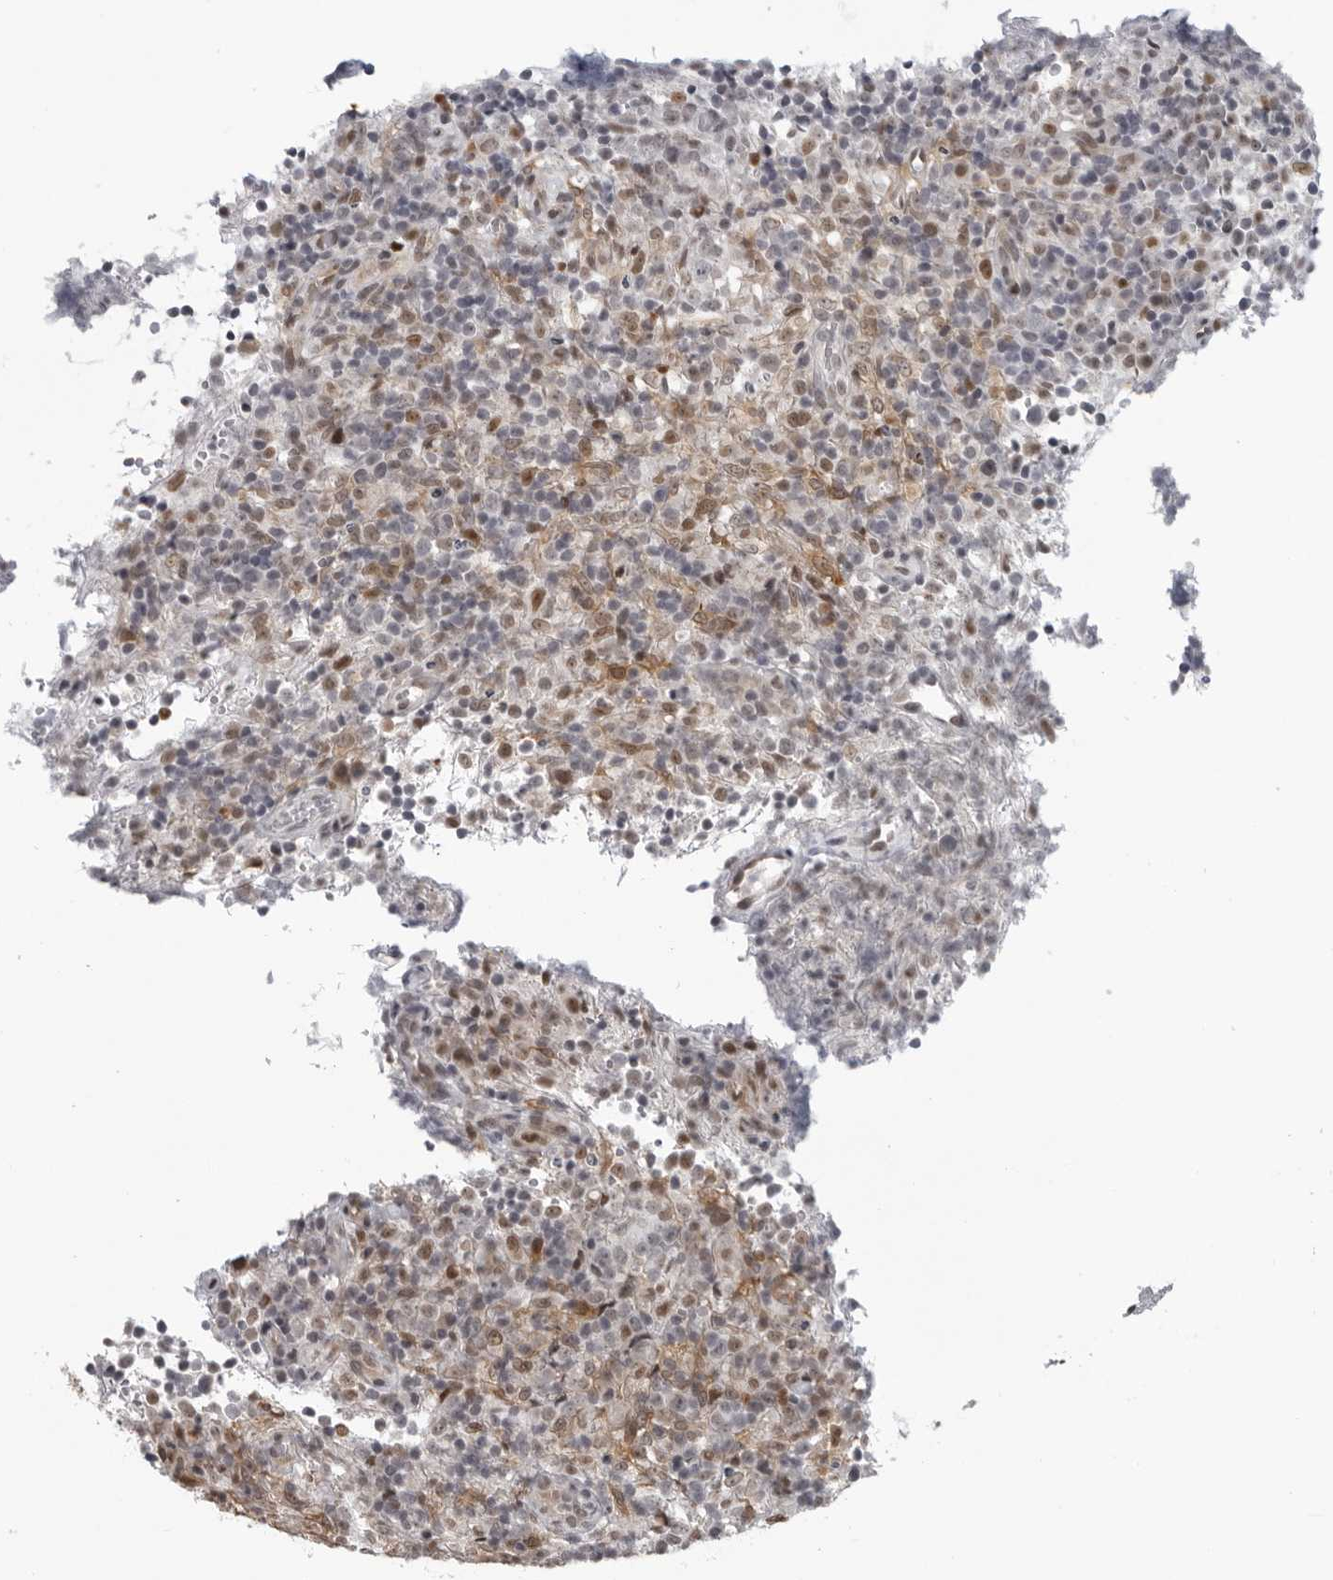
{"staining": {"intensity": "weak", "quantity": "25%-75%", "location": "nuclear"}, "tissue": "lymphoma", "cell_type": "Tumor cells", "image_type": "cancer", "snomed": [{"axis": "morphology", "description": "Malignant lymphoma, non-Hodgkin's type, High grade"}, {"axis": "topography", "description": "Lymph node"}], "caption": "Weak nuclear protein expression is present in about 25%-75% of tumor cells in lymphoma.", "gene": "MAF", "patient": {"sex": "female", "age": 76}}